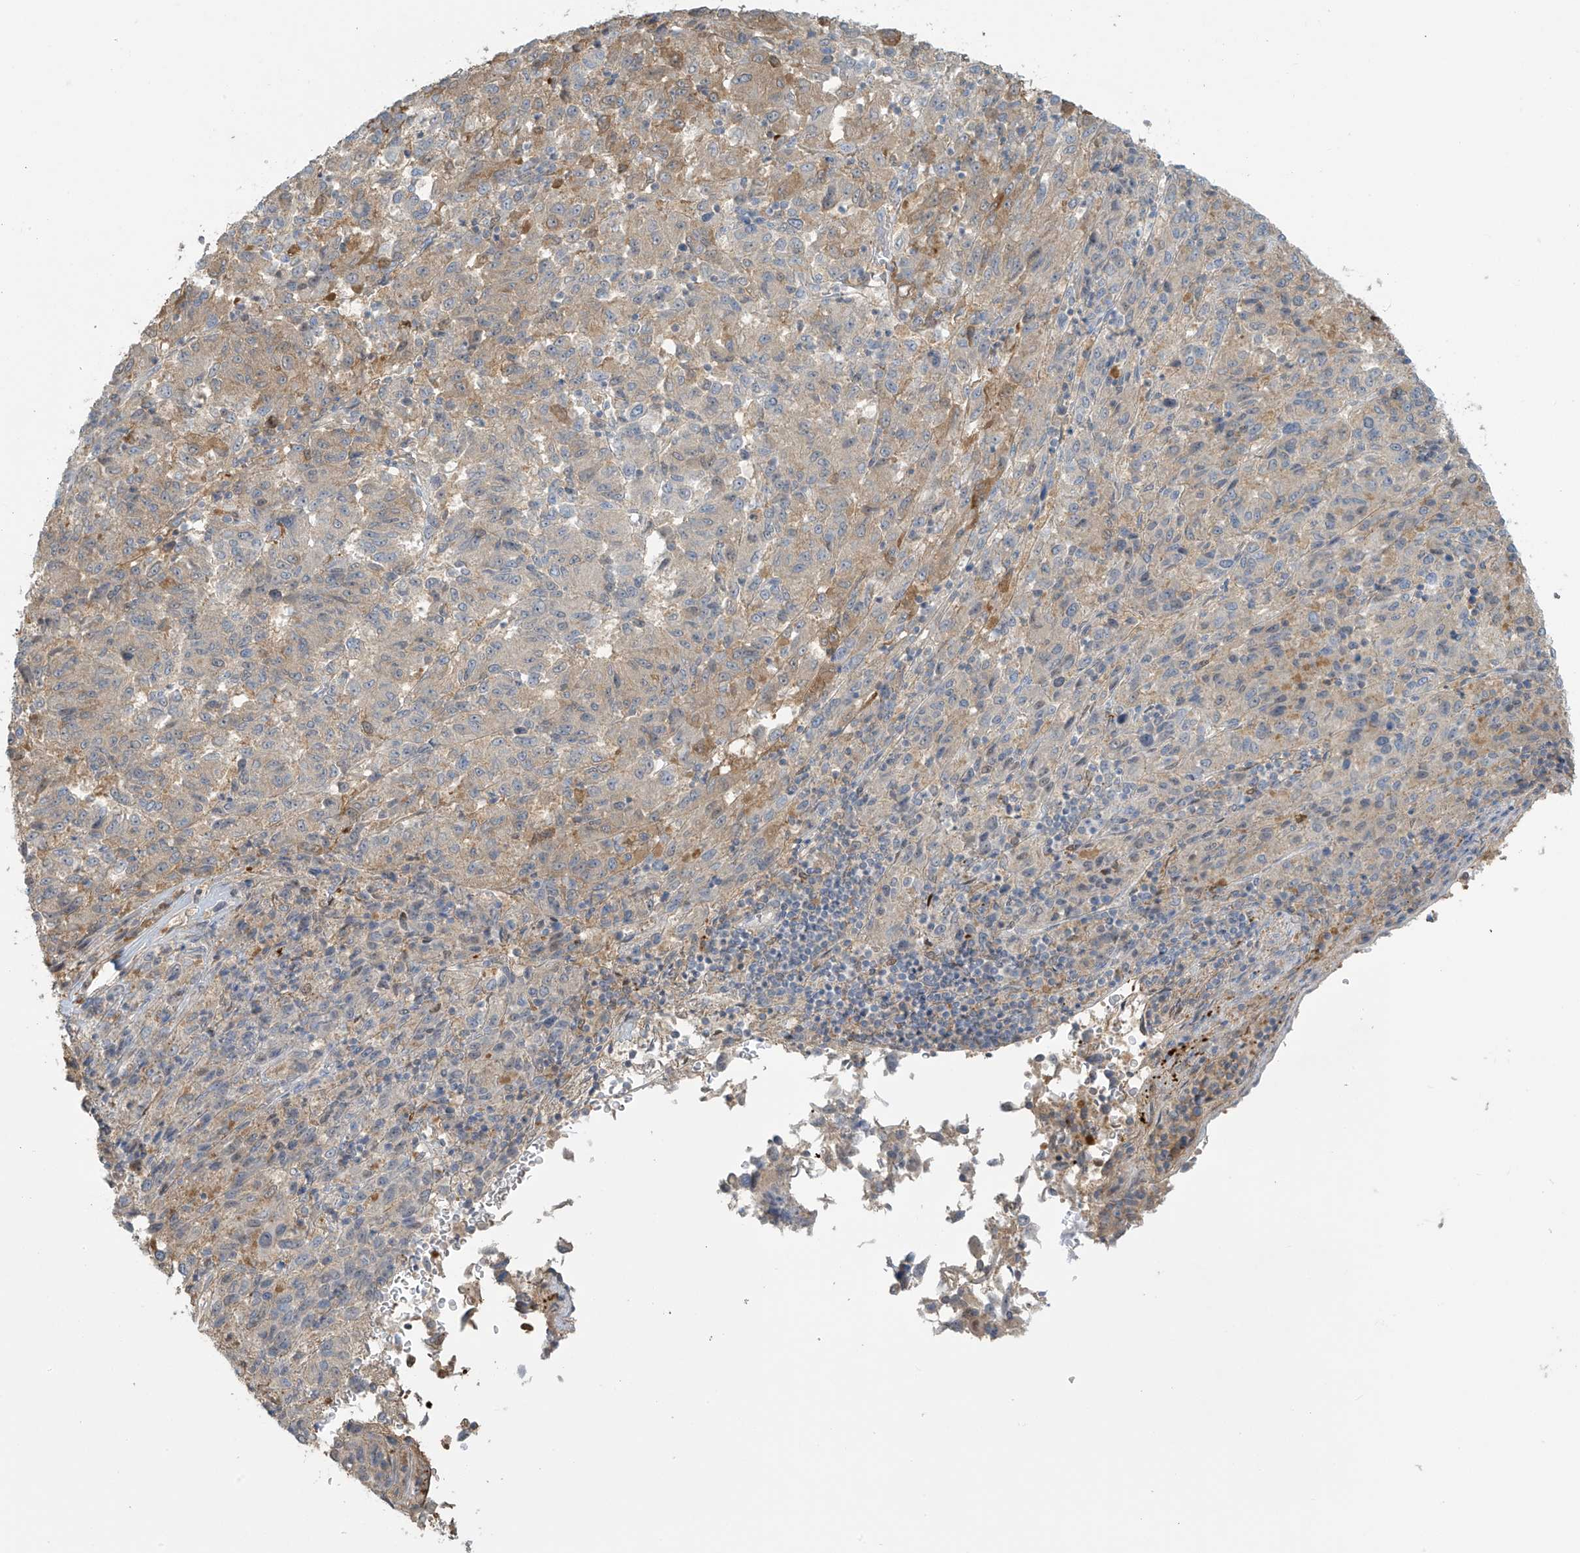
{"staining": {"intensity": "moderate", "quantity": "25%-75%", "location": "cytoplasmic/membranous"}, "tissue": "melanoma", "cell_type": "Tumor cells", "image_type": "cancer", "snomed": [{"axis": "morphology", "description": "Malignant melanoma, Metastatic site"}, {"axis": "topography", "description": "Lung"}], "caption": "Brown immunohistochemical staining in human malignant melanoma (metastatic site) displays moderate cytoplasmic/membranous staining in approximately 25%-75% of tumor cells.", "gene": "TAGAP", "patient": {"sex": "male", "age": 64}}